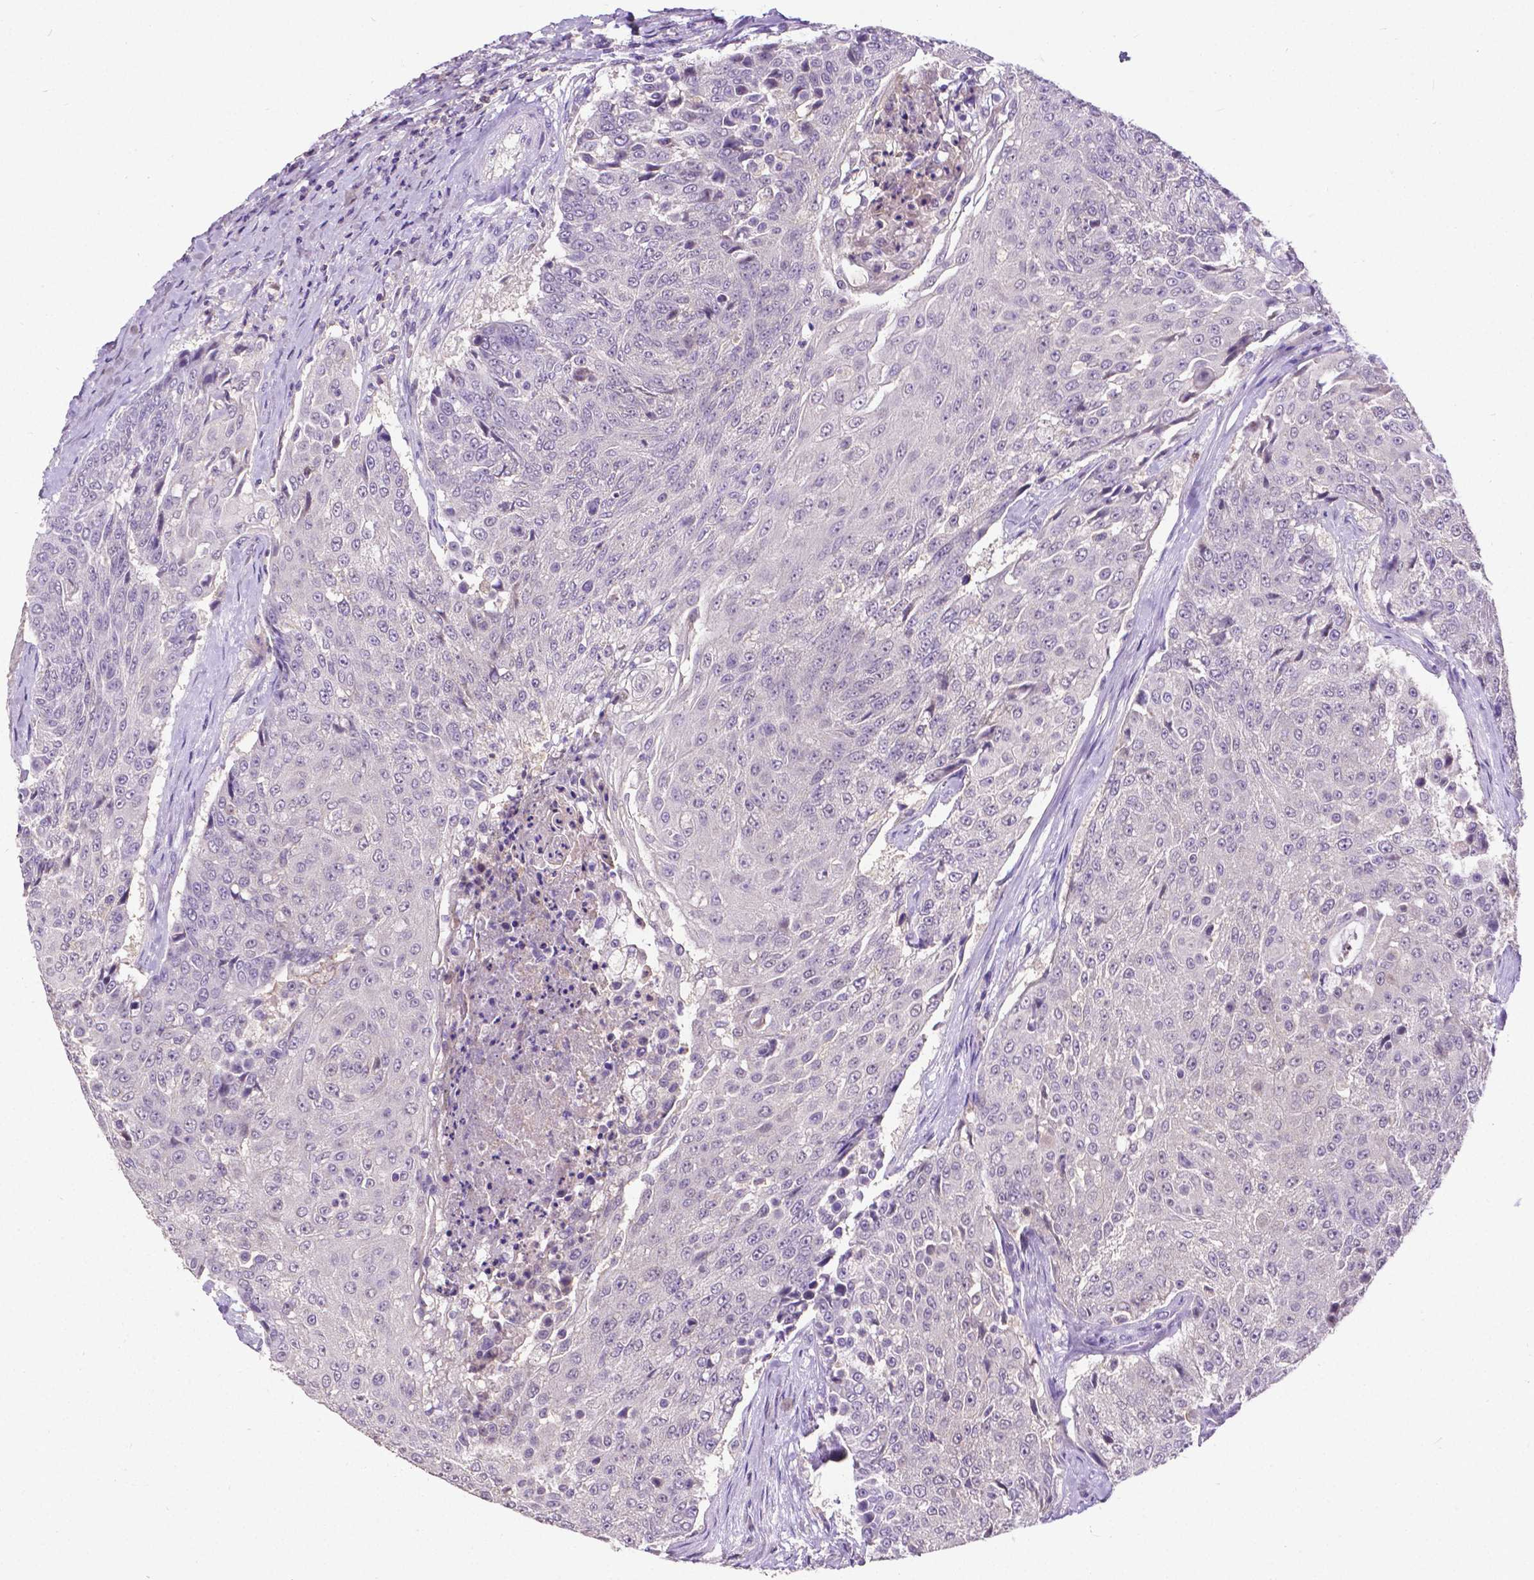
{"staining": {"intensity": "negative", "quantity": "none", "location": "none"}, "tissue": "urothelial cancer", "cell_type": "Tumor cells", "image_type": "cancer", "snomed": [{"axis": "morphology", "description": "Urothelial carcinoma, High grade"}, {"axis": "topography", "description": "Urinary bladder"}], "caption": "IHC histopathology image of neoplastic tissue: urothelial carcinoma (high-grade) stained with DAB (3,3'-diaminobenzidine) displays no significant protein positivity in tumor cells.", "gene": "CD4", "patient": {"sex": "female", "age": 63}}